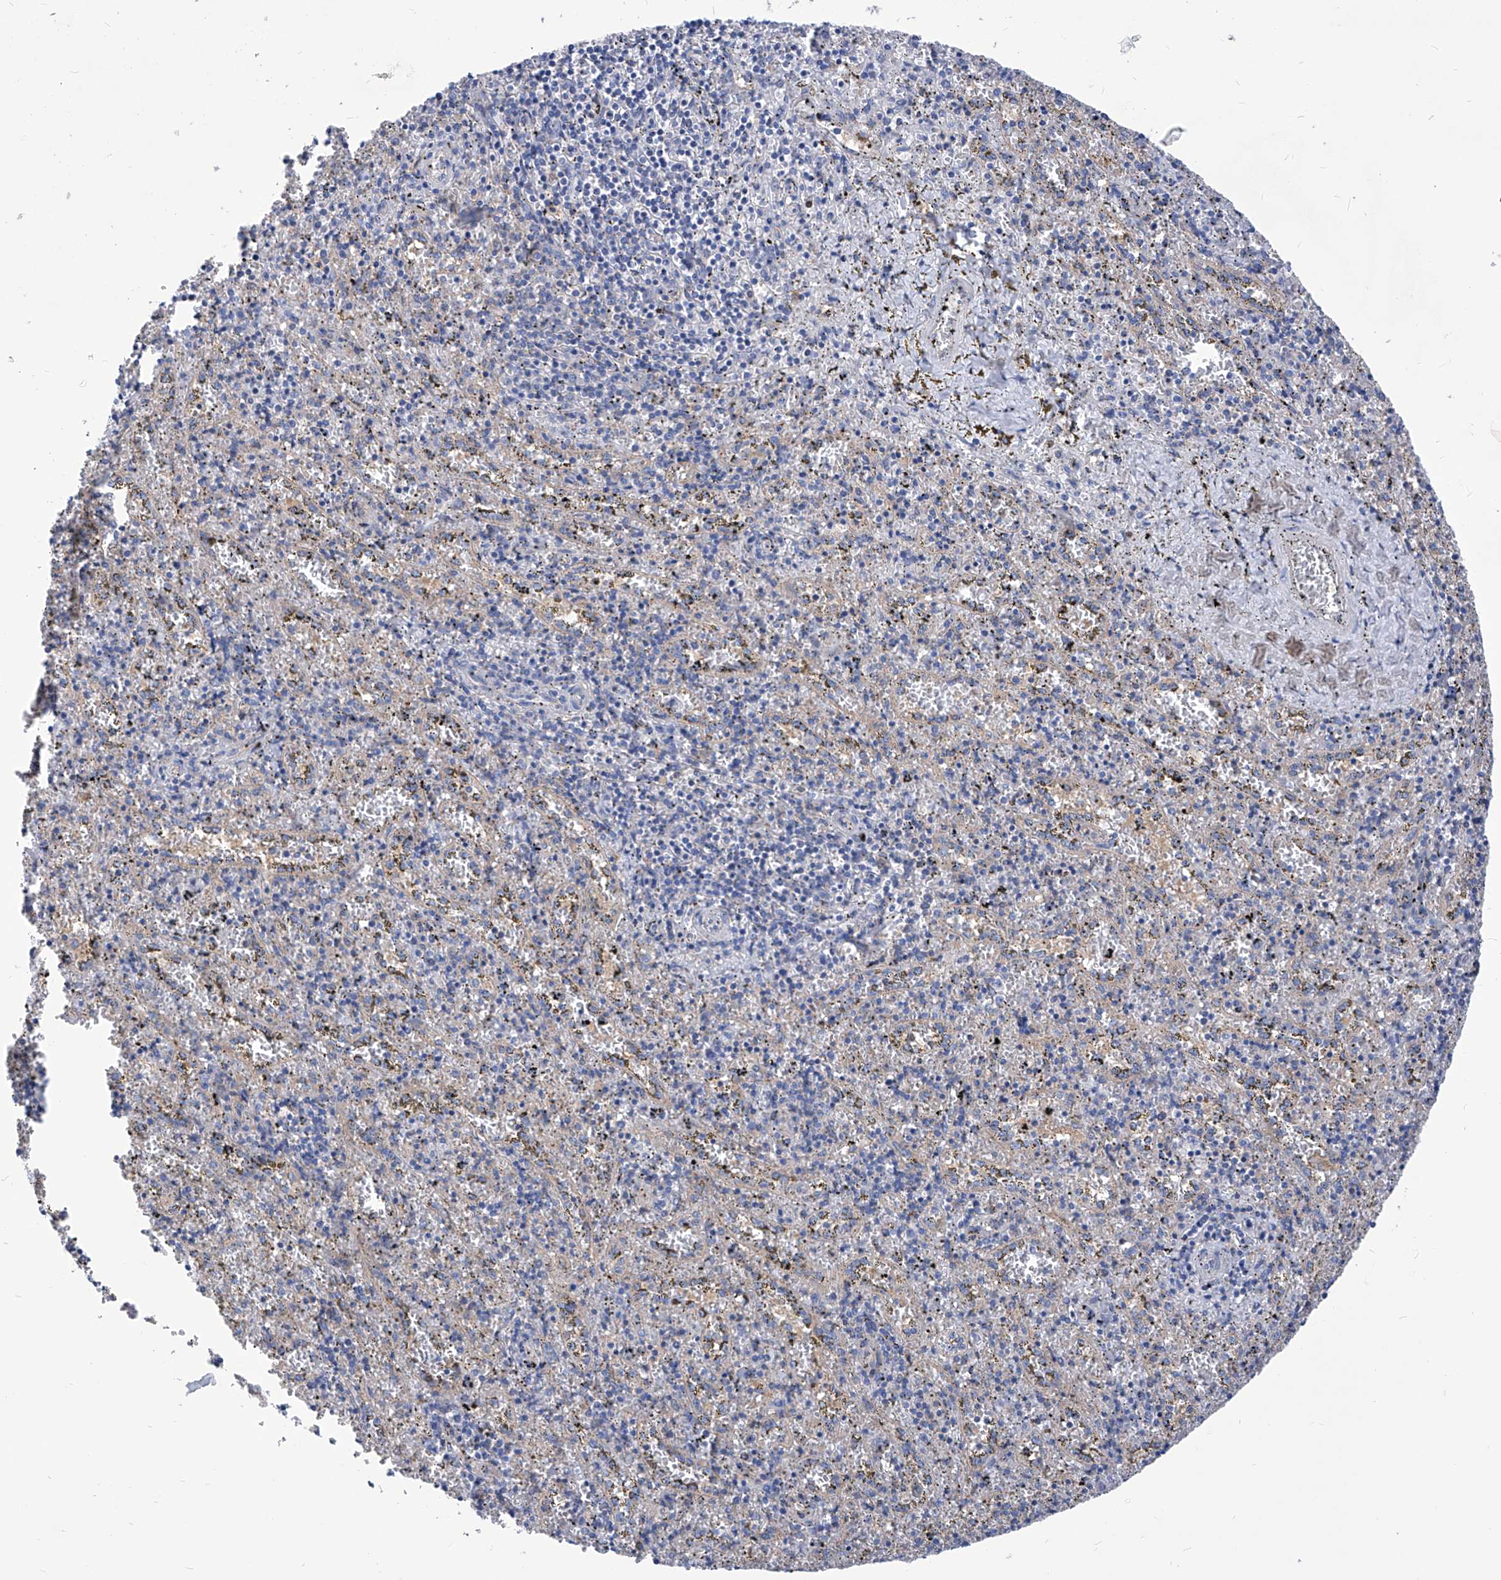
{"staining": {"intensity": "negative", "quantity": "none", "location": "none"}, "tissue": "spleen", "cell_type": "Cells in red pulp", "image_type": "normal", "snomed": [{"axis": "morphology", "description": "Normal tissue, NOS"}, {"axis": "topography", "description": "Spleen"}], "caption": "The immunohistochemistry (IHC) photomicrograph has no significant positivity in cells in red pulp of spleen. (Immunohistochemistry, brightfield microscopy, high magnification).", "gene": "XPNPEP1", "patient": {"sex": "male", "age": 11}}